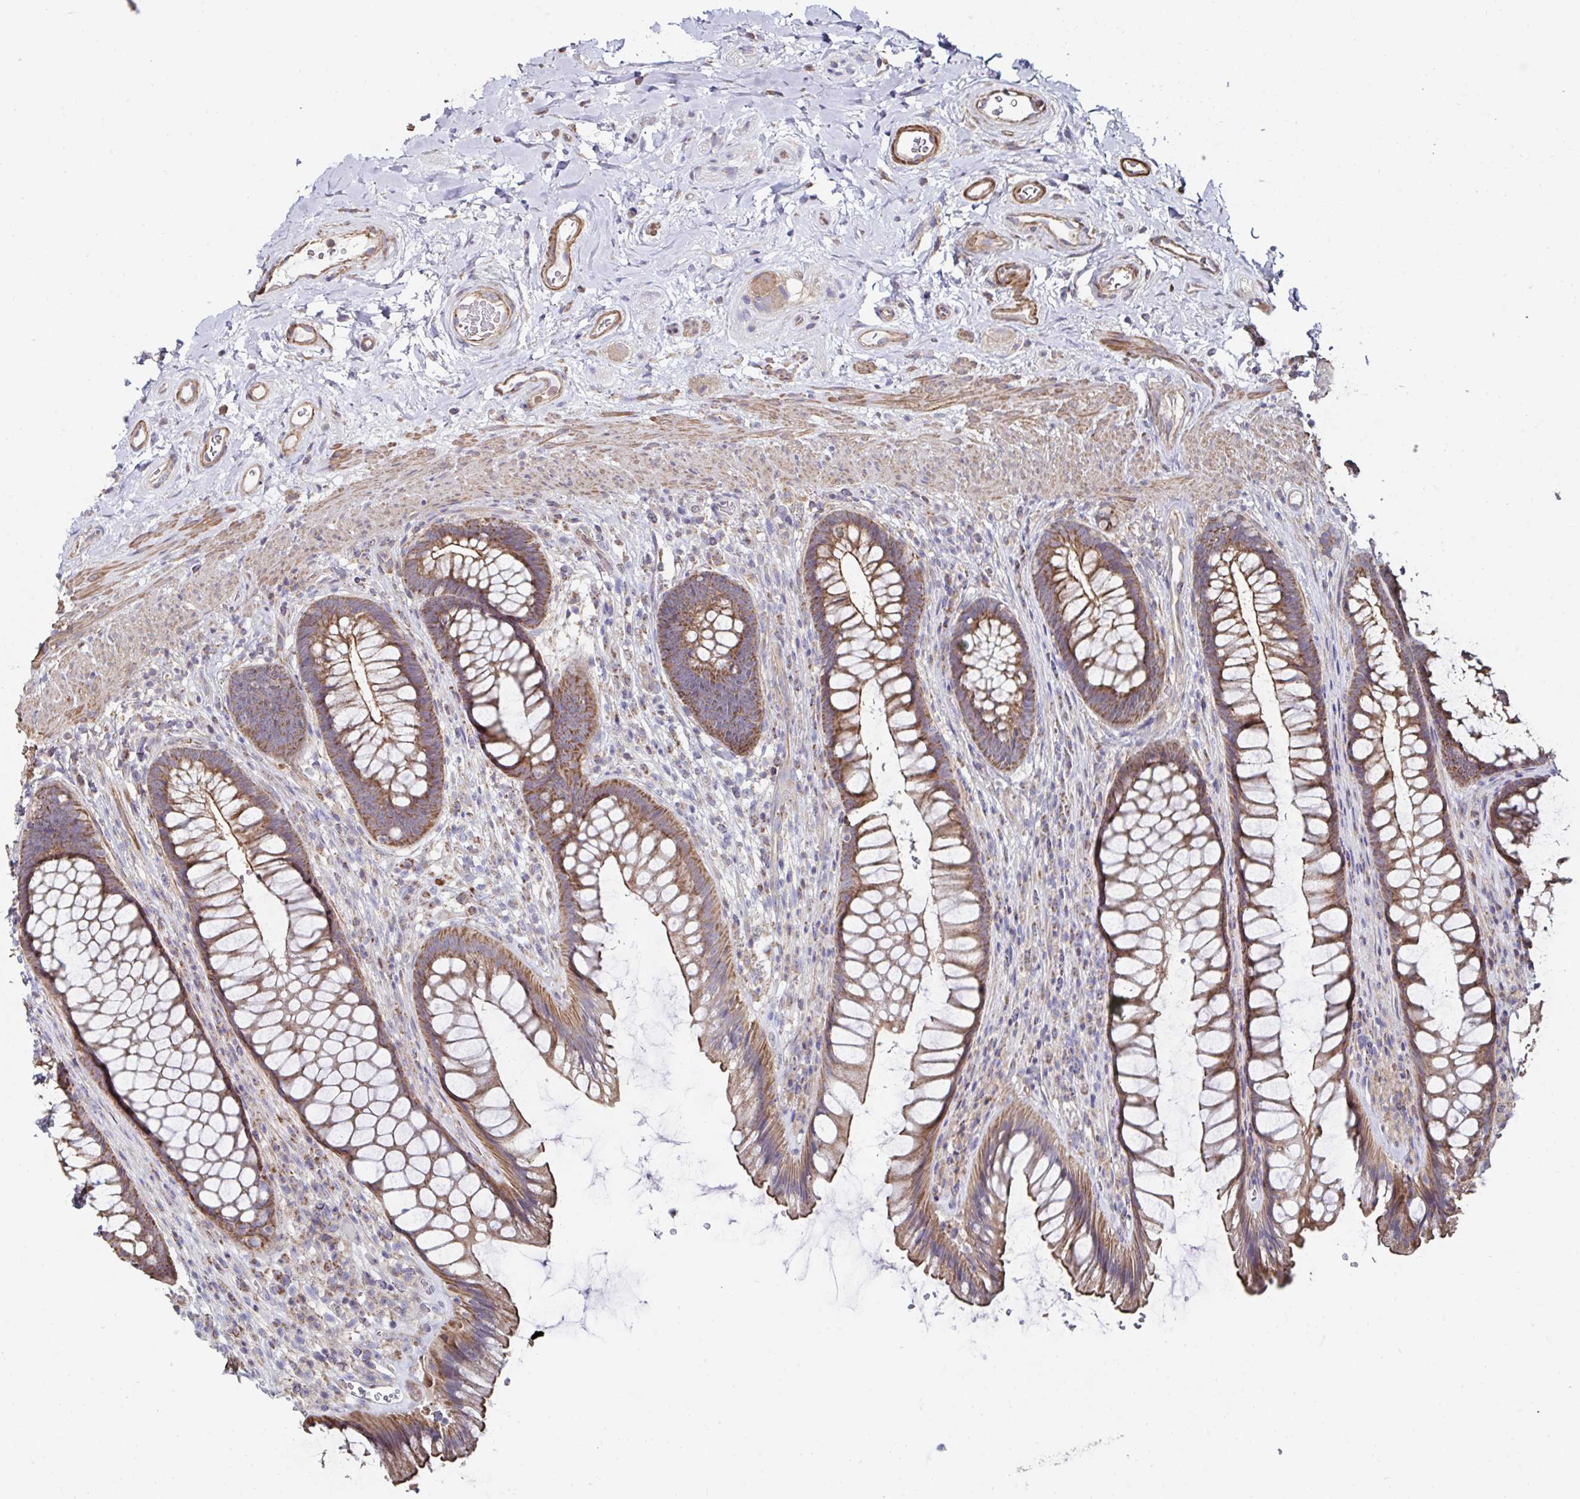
{"staining": {"intensity": "strong", "quantity": ">75%", "location": "cytoplasmic/membranous"}, "tissue": "rectum", "cell_type": "Glandular cells", "image_type": "normal", "snomed": [{"axis": "morphology", "description": "Normal tissue, NOS"}, {"axis": "topography", "description": "Rectum"}], "caption": "A brown stain highlights strong cytoplasmic/membranous staining of a protein in glandular cells of unremarkable rectum.", "gene": "DZANK1", "patient": {"sex": "male", "age": 53}}